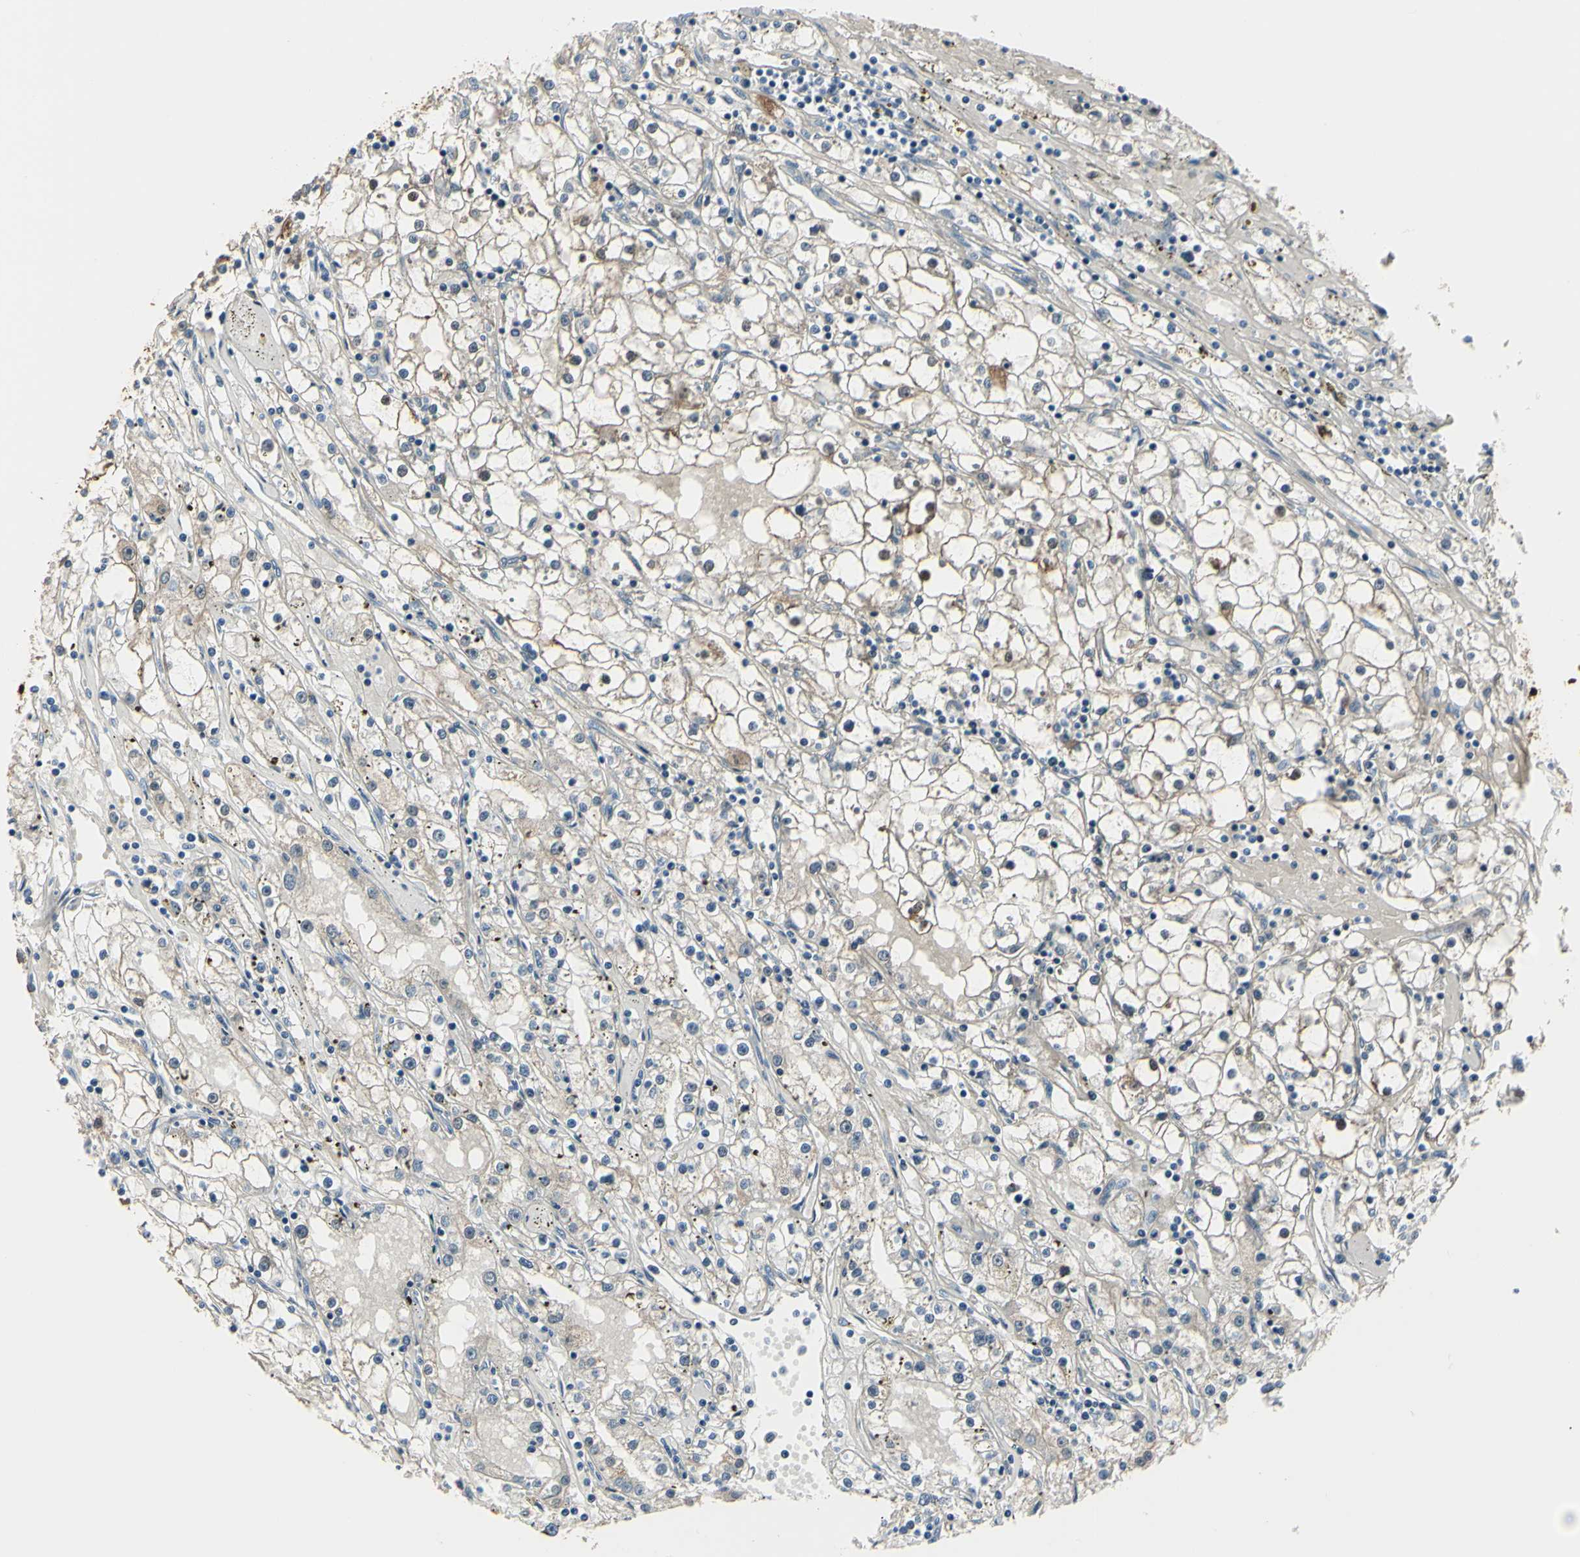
{"staining": {"intensity": "weak", "quantity": "<25%", "location": "cytoplasmic/membranous"}, "tissue": "renal cancer", "cell_type": "Tumor cells", "image_type": "cancer", "snomed": [{"axis": "morphology", "description": "Adenocarcinoma, NOS"}, {"axis": "topography", "description": "Kidney"}], "caption": "Immunohistochemistry of human renal cancer (adenocarcinoma) reveals no staining in tumor cells.", "gene": "AKR1C3", "patient": {"sex": "male", "age": 56}}